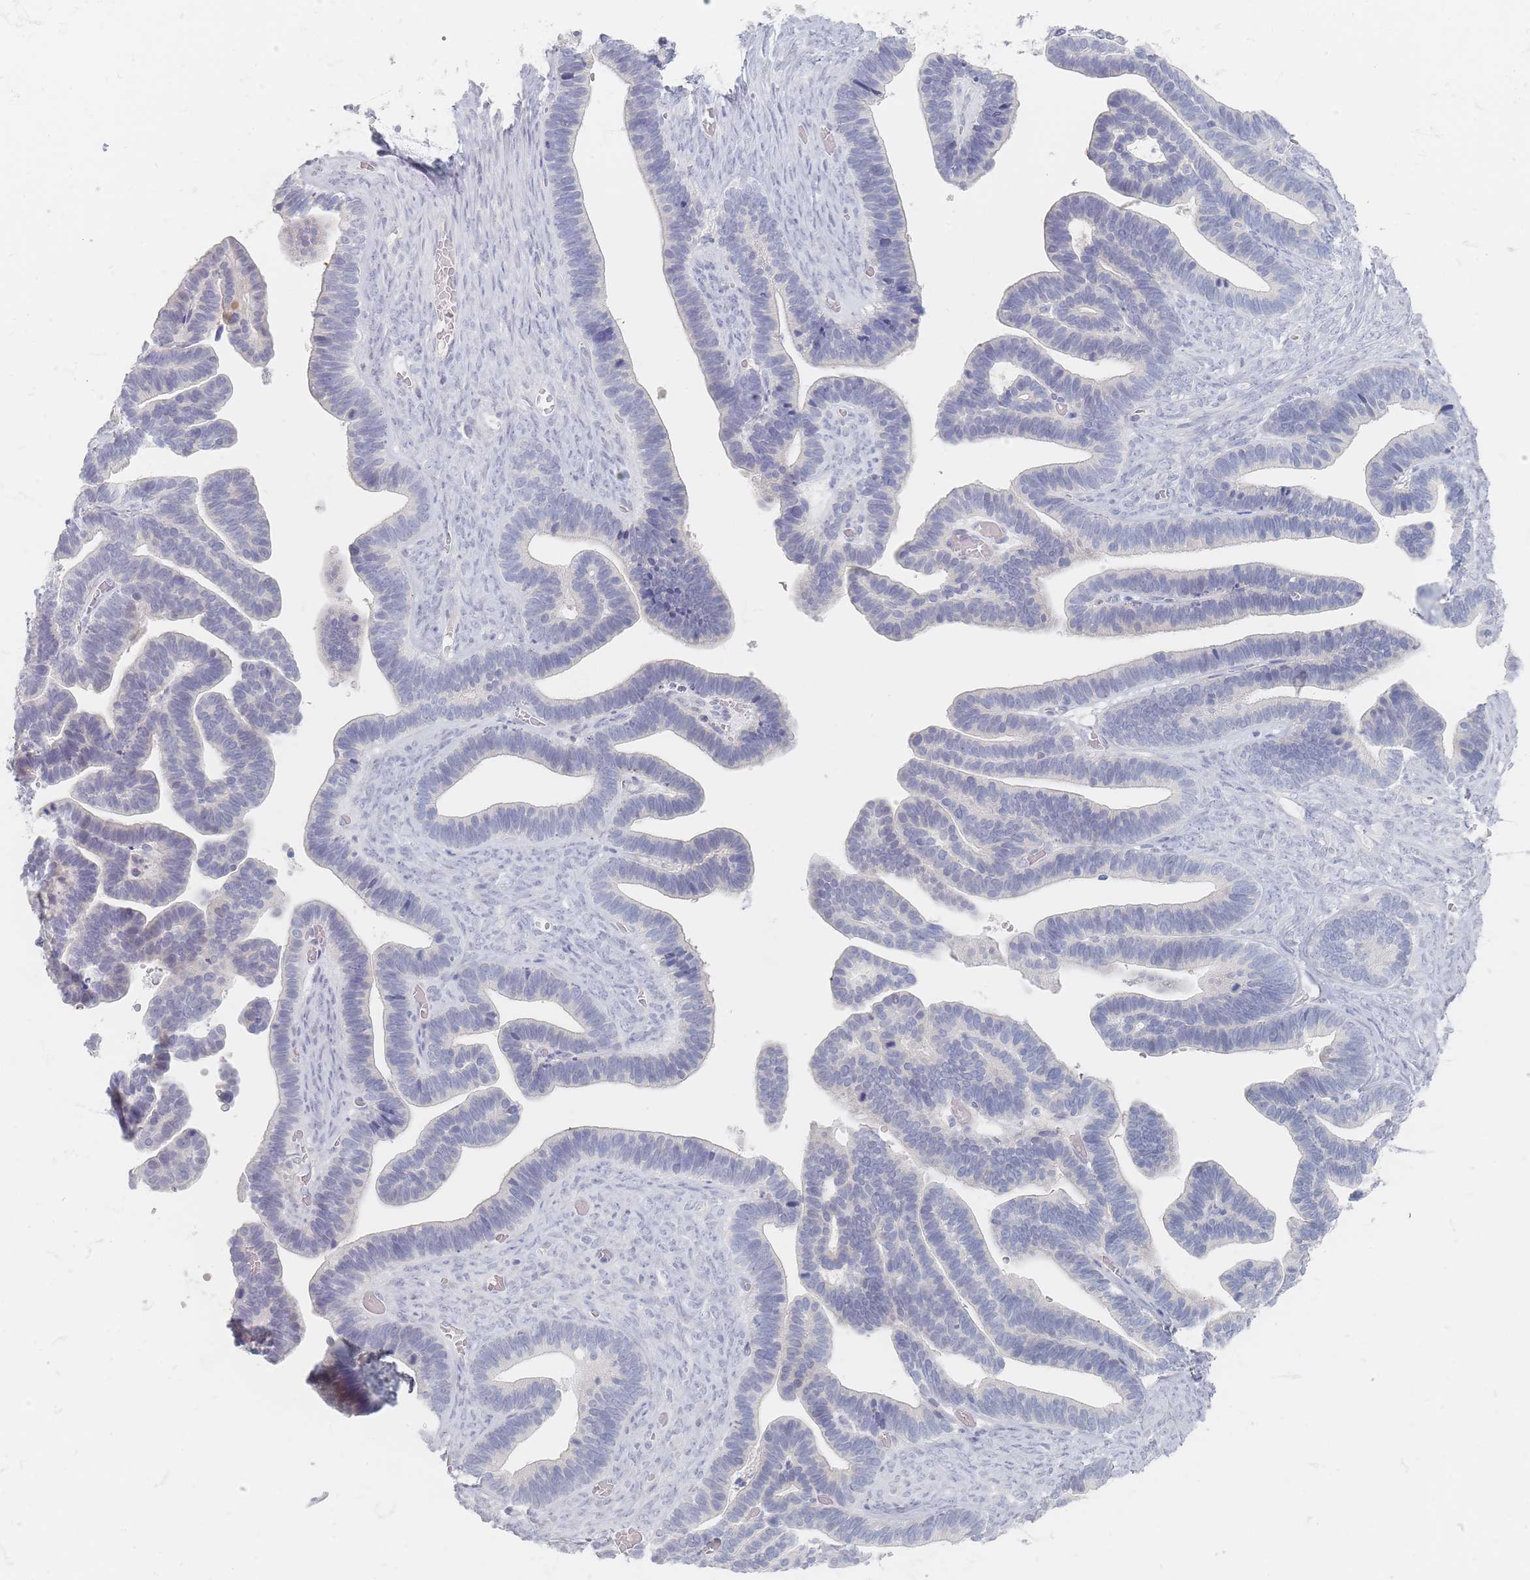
{"staining": {"intensity": "negative", "quantity": "none", "location": "none"}, "tissue": "ovarian cancer", "cell_type": "Tumor cells", "image_type": "cancer", "snomed": [{"axis": "morphology", "description": "Cystadenocarcinoma, serous, NOS"}, {"axis": "topography", "description": "Ovary"}], "caption": "Tumor cells show no significant protein positivity in ovarian serous cystadenocarcinoma.", "gene": "CD37", "patient": {"sex": "female", "age": 56}}